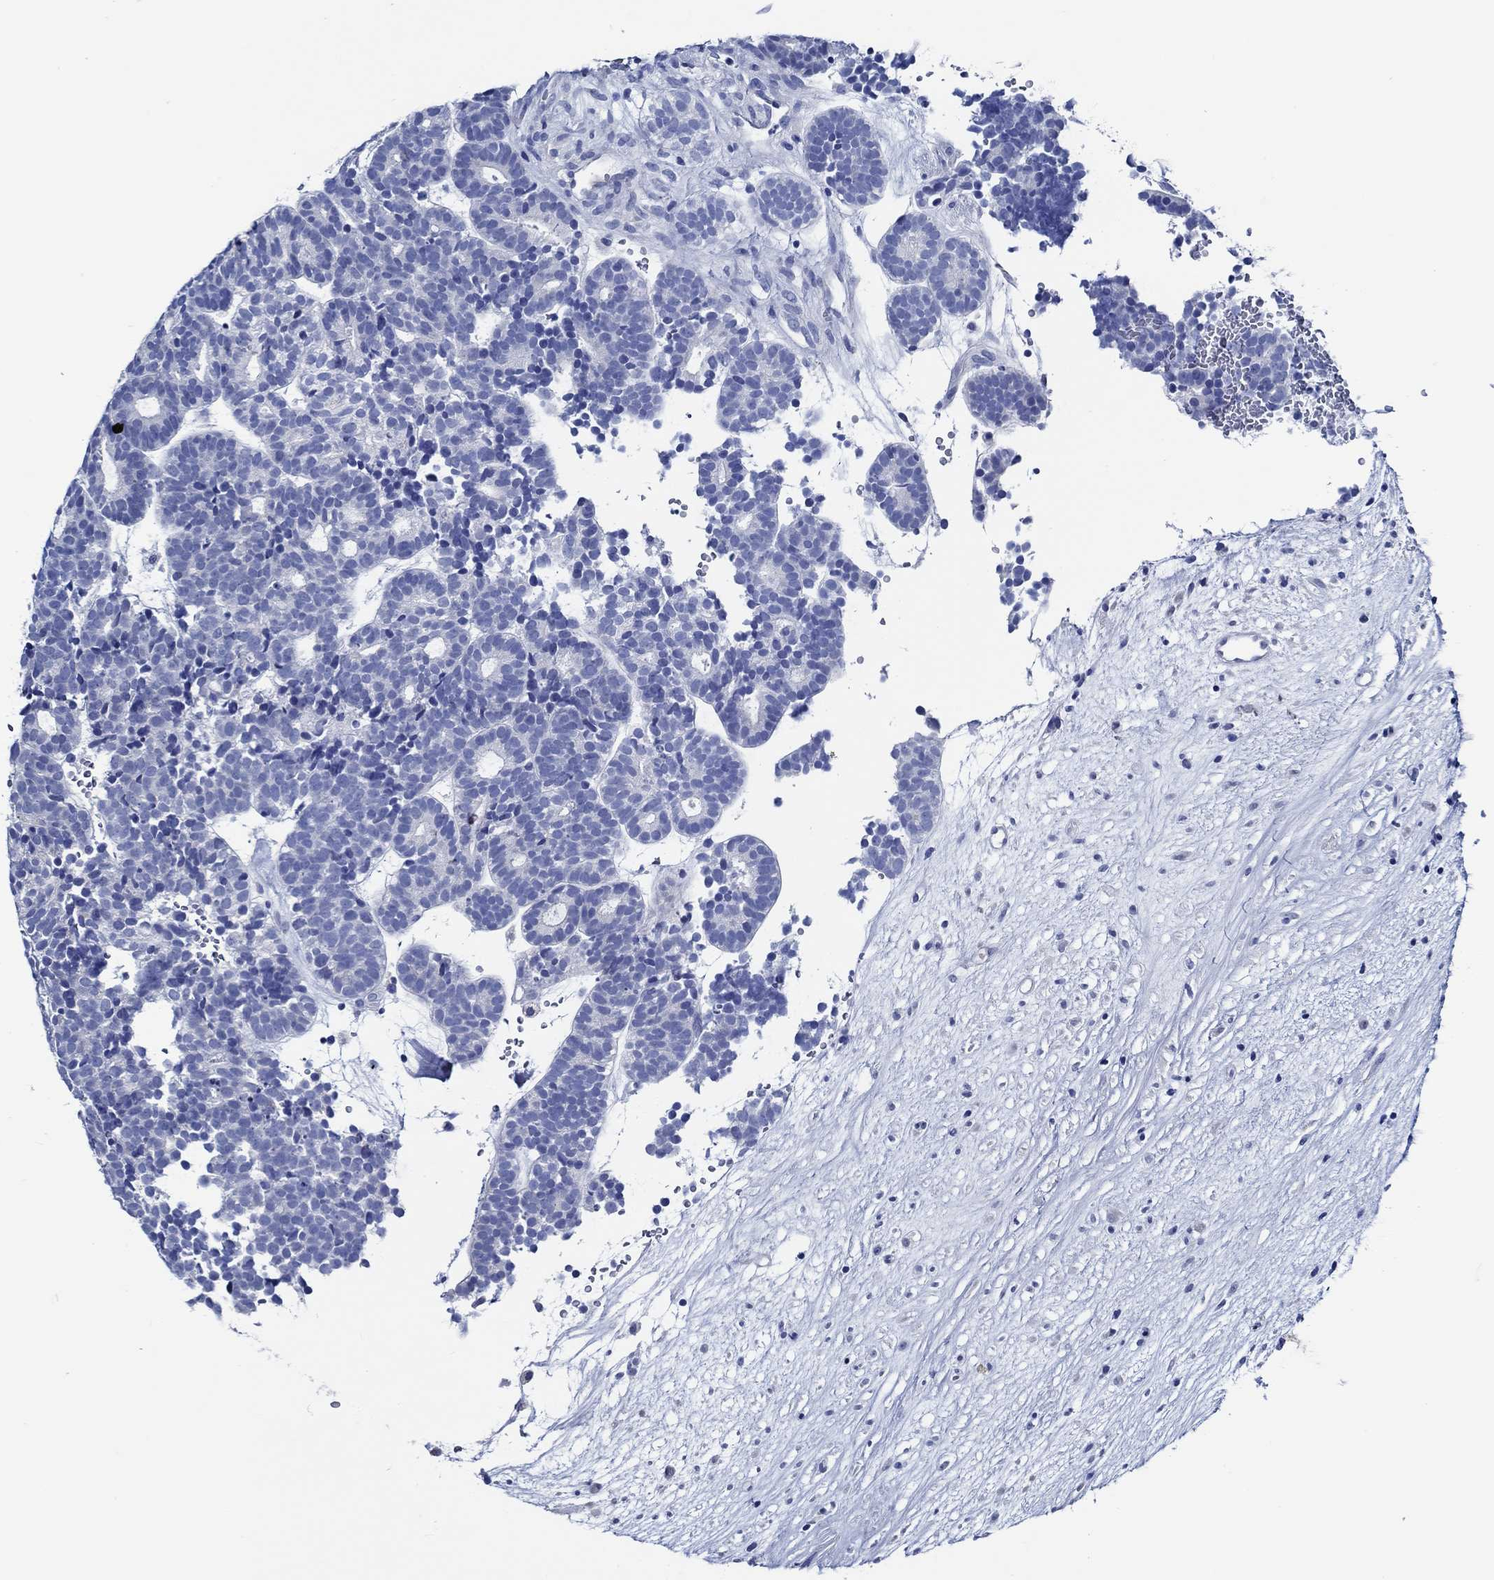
{"staining": {"intensity": "negative", "quantity": "none", "location": "none"}, "tissue": "head and neck cancer", "cell_type": "Tumor cells", "image_type": "cancer", "snomed": [{"axis": "morphology", "description": "Adenocarcinoma, NOS"}, {"axis": "topography", "description": "Head-Neck"}], "caption": "Immunohistochemistry (IHC) histopathology image of human adenocarcinoma (head and neck) stained for a protein (brown), which exhibits no expression in tumor cells.", "gene": "WDR62", "patient": {"sex": "female", "age": 81}}